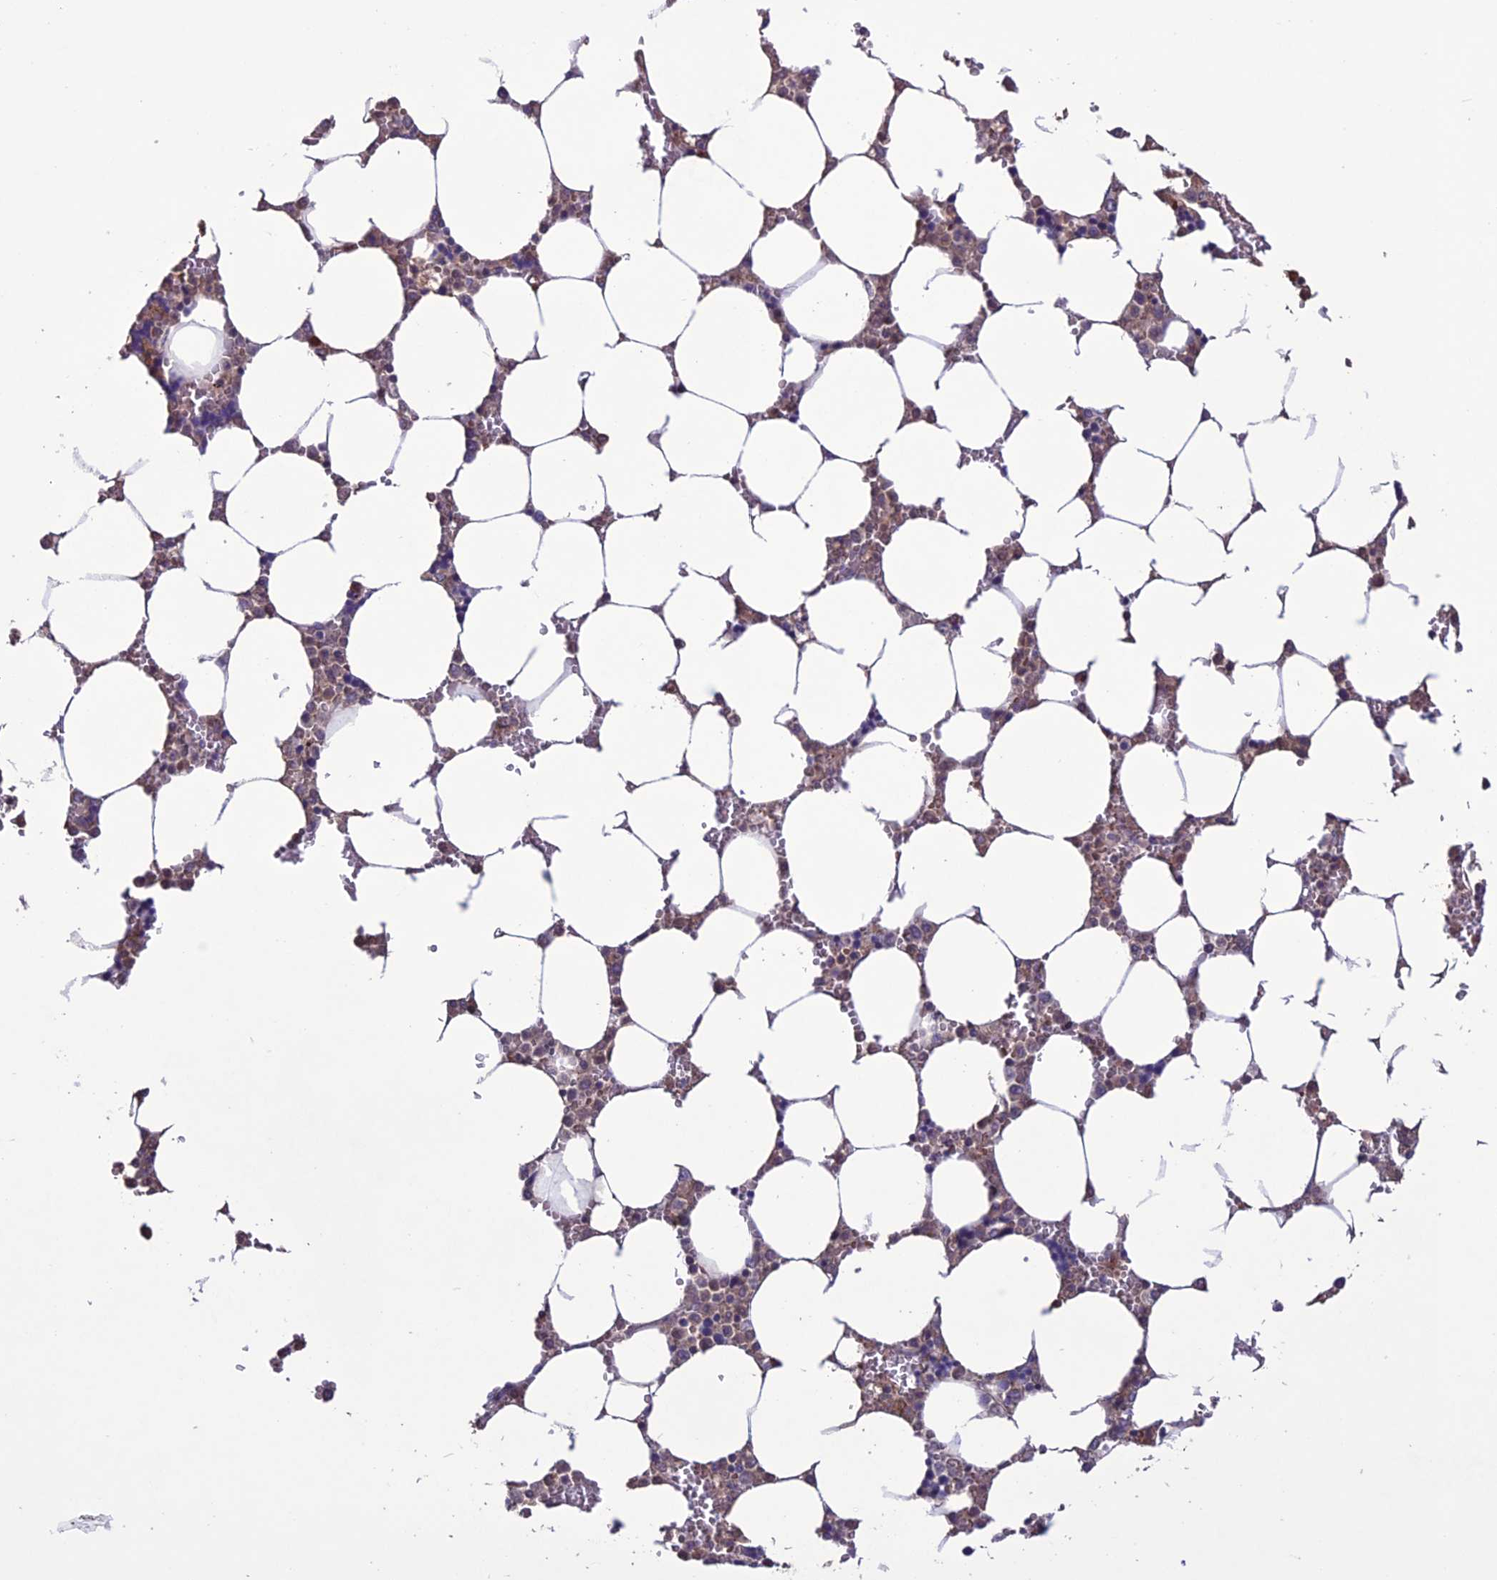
{"staining": {"intensity": "weak", "quantity": "25%-75%", "location": "cytoplasmic/membranous"}, "tissue": "bone marrow", "cell_type": "Hematopoietic cells", "image_type": "normal", "snomed": [{"axis": "morphology", "description": "Normal tissue, NOS"}, {"axis": "topography", "description": "Bone marrow"}], "caption": "Protein staining demonstrates weak cytoplasmic/membranous expression in about 25%-75% of hematopoietic cells in unremarkable bone marrow.", "gene": "C2orf76", "patient": {"sex": "male", "age": 64}}